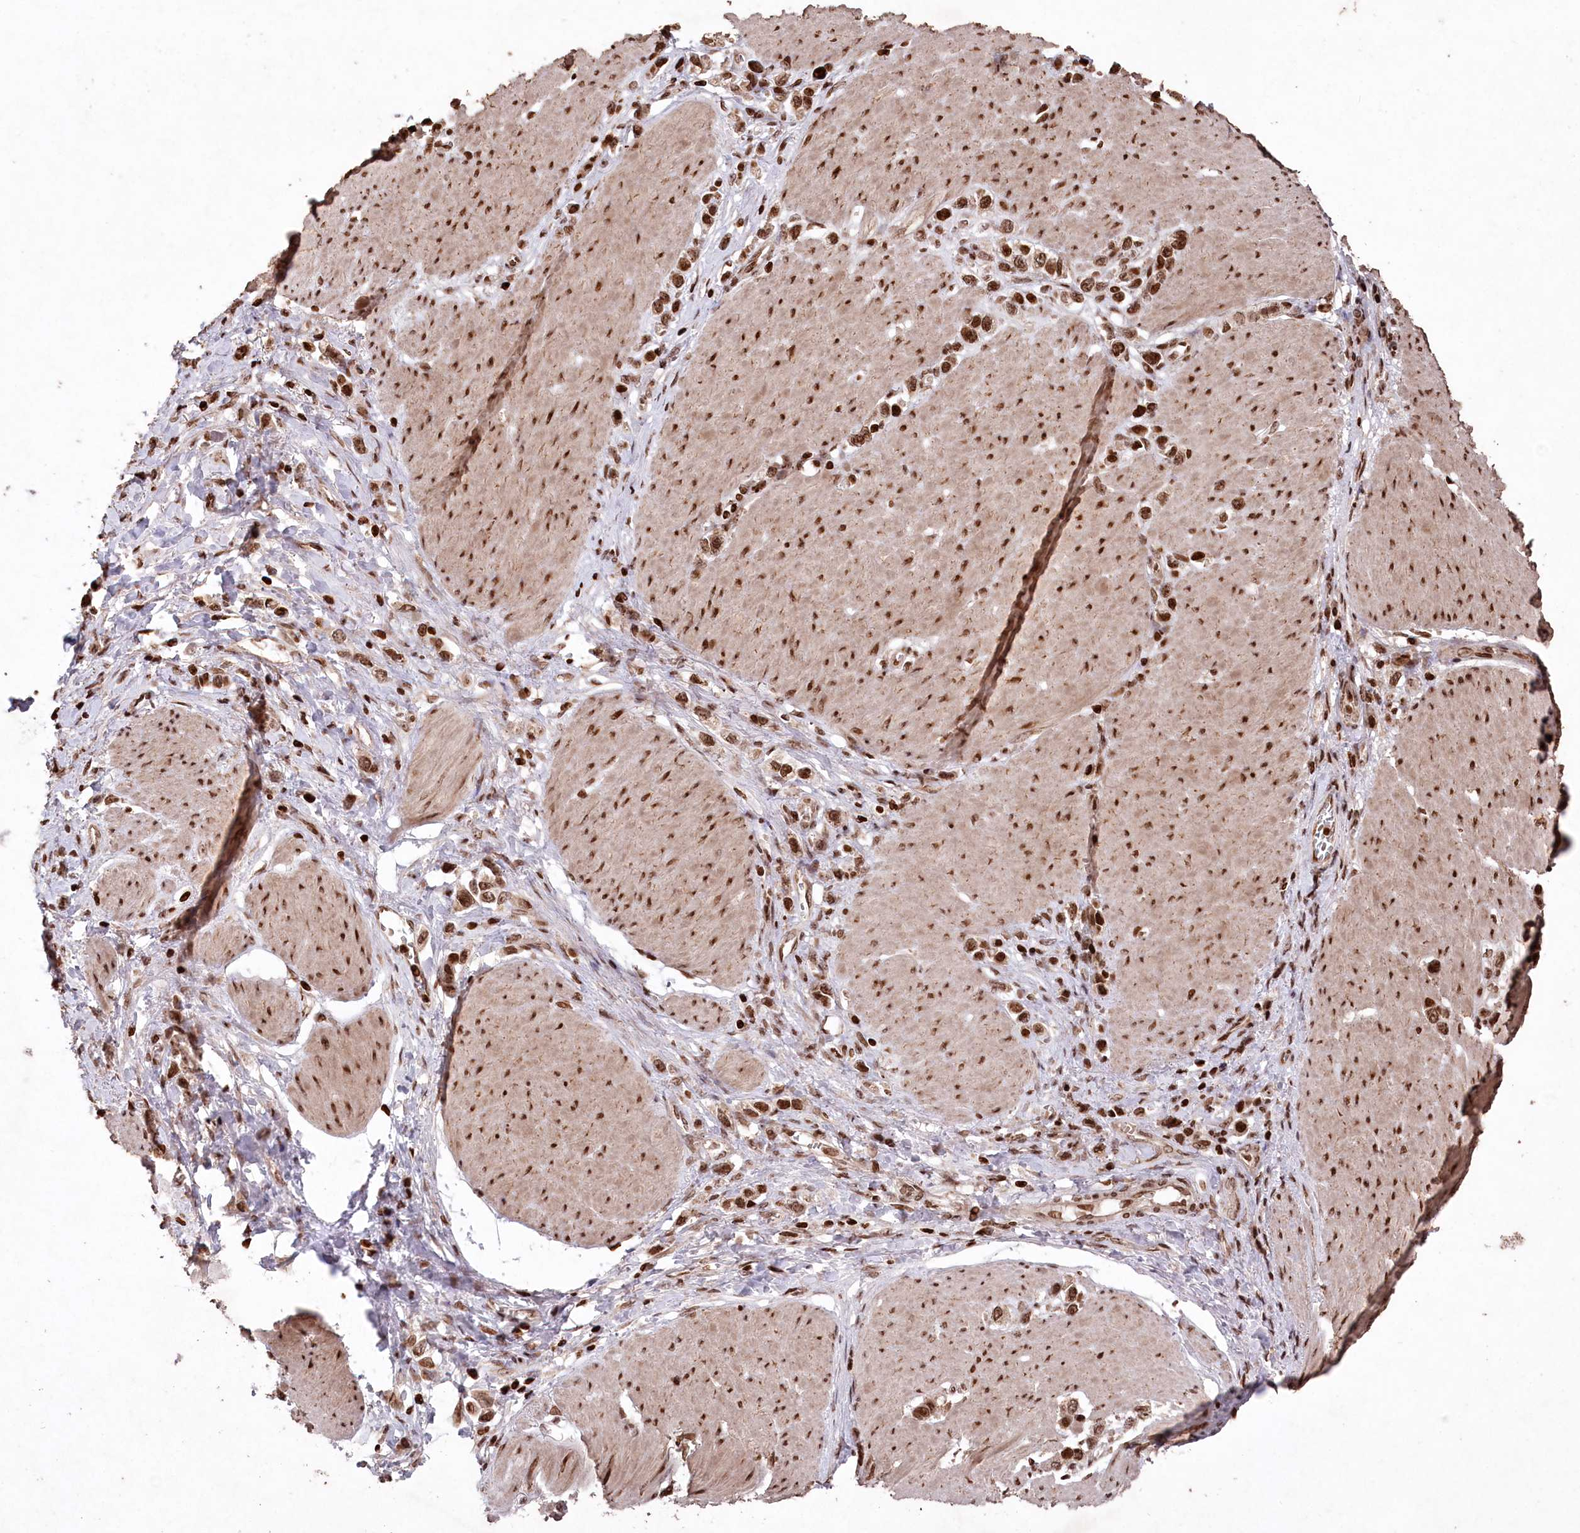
{"staining": {"intensity": "strong", "quantity": ">75%", "location": "nuclear"}, "tissue": "stomach cancer", "cell_type": "Tumor cells", "image_type": "cancer", "snomed": [{"axis": "morphology", "description": "Normal tissue, NOS"}, {"axis": "morphology", "description": "Adenocarcinoma, NOS"}, {"axis": "topography", "description": "Stomach, upper"}, {"axis": "topography", "description": "Stomach"}], "caption": "Immunohistochemistry (IHC) (DAB) staining of human stomach cancer shows strong nuclear protein staining in approximately >75% of tumor cells.", "gene": "CCSER2", "patient": {"sex": "female", "age": 65}}